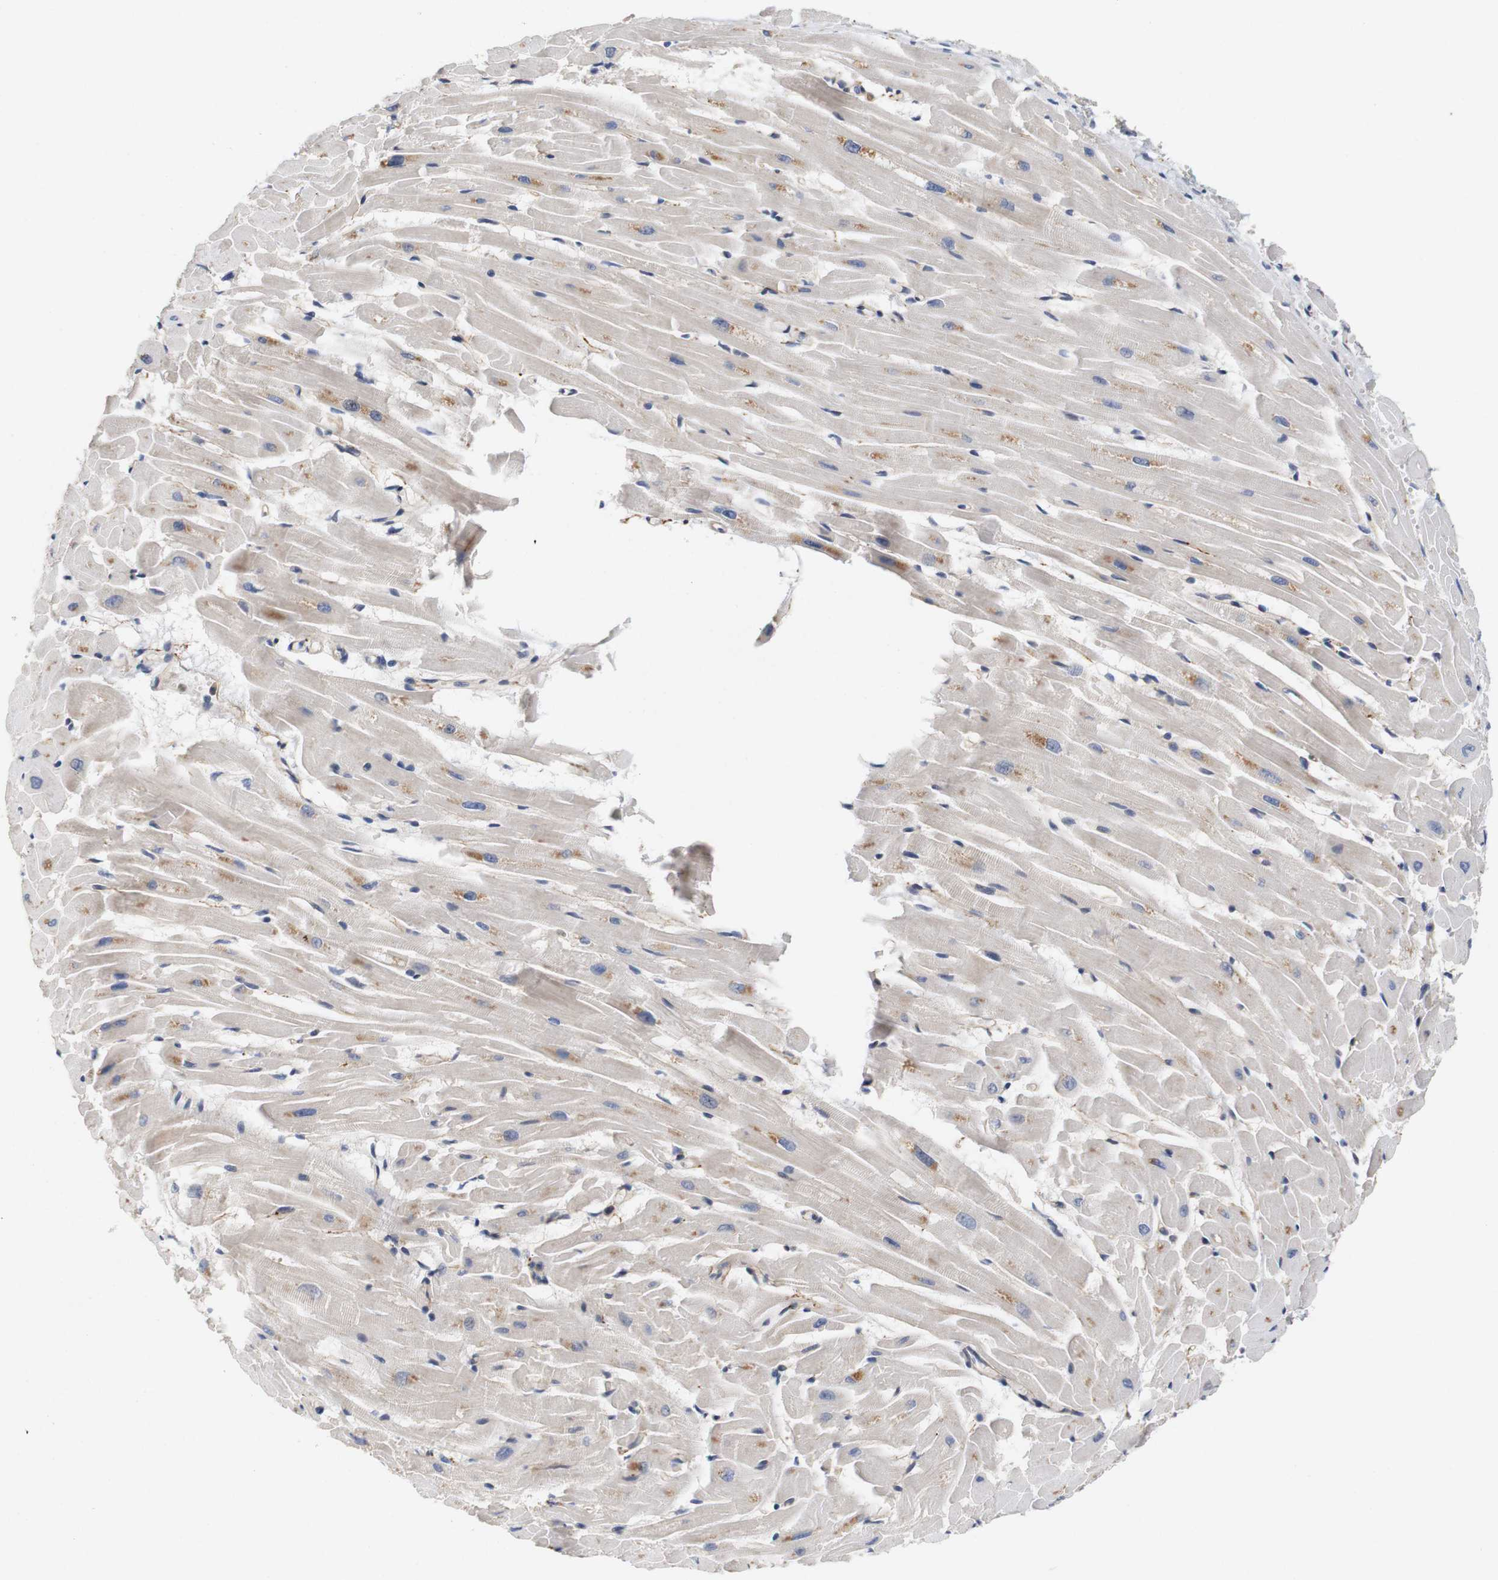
{"staining": {"intensity": "moderate", "quantity": "<25%", "location": "cytoplasmic/membranous"}, "tissue": "heart muscle", "cell_type": "Cardiomyocytes", "image_type": "normal", "snomed": [{"axis": "morphology", "description": "Normal tissue, NOS"}, {"axis": "topography", "description": "Heart"}], "caption": "Immunohistochemistry of benign human heart muscle exhibits low levels of moderate cytoplasmic/membranous positivity in about <25% of cardiomyocytes.", "gene": "CYB561", "patient": {"sex": "female", "age": 19}}